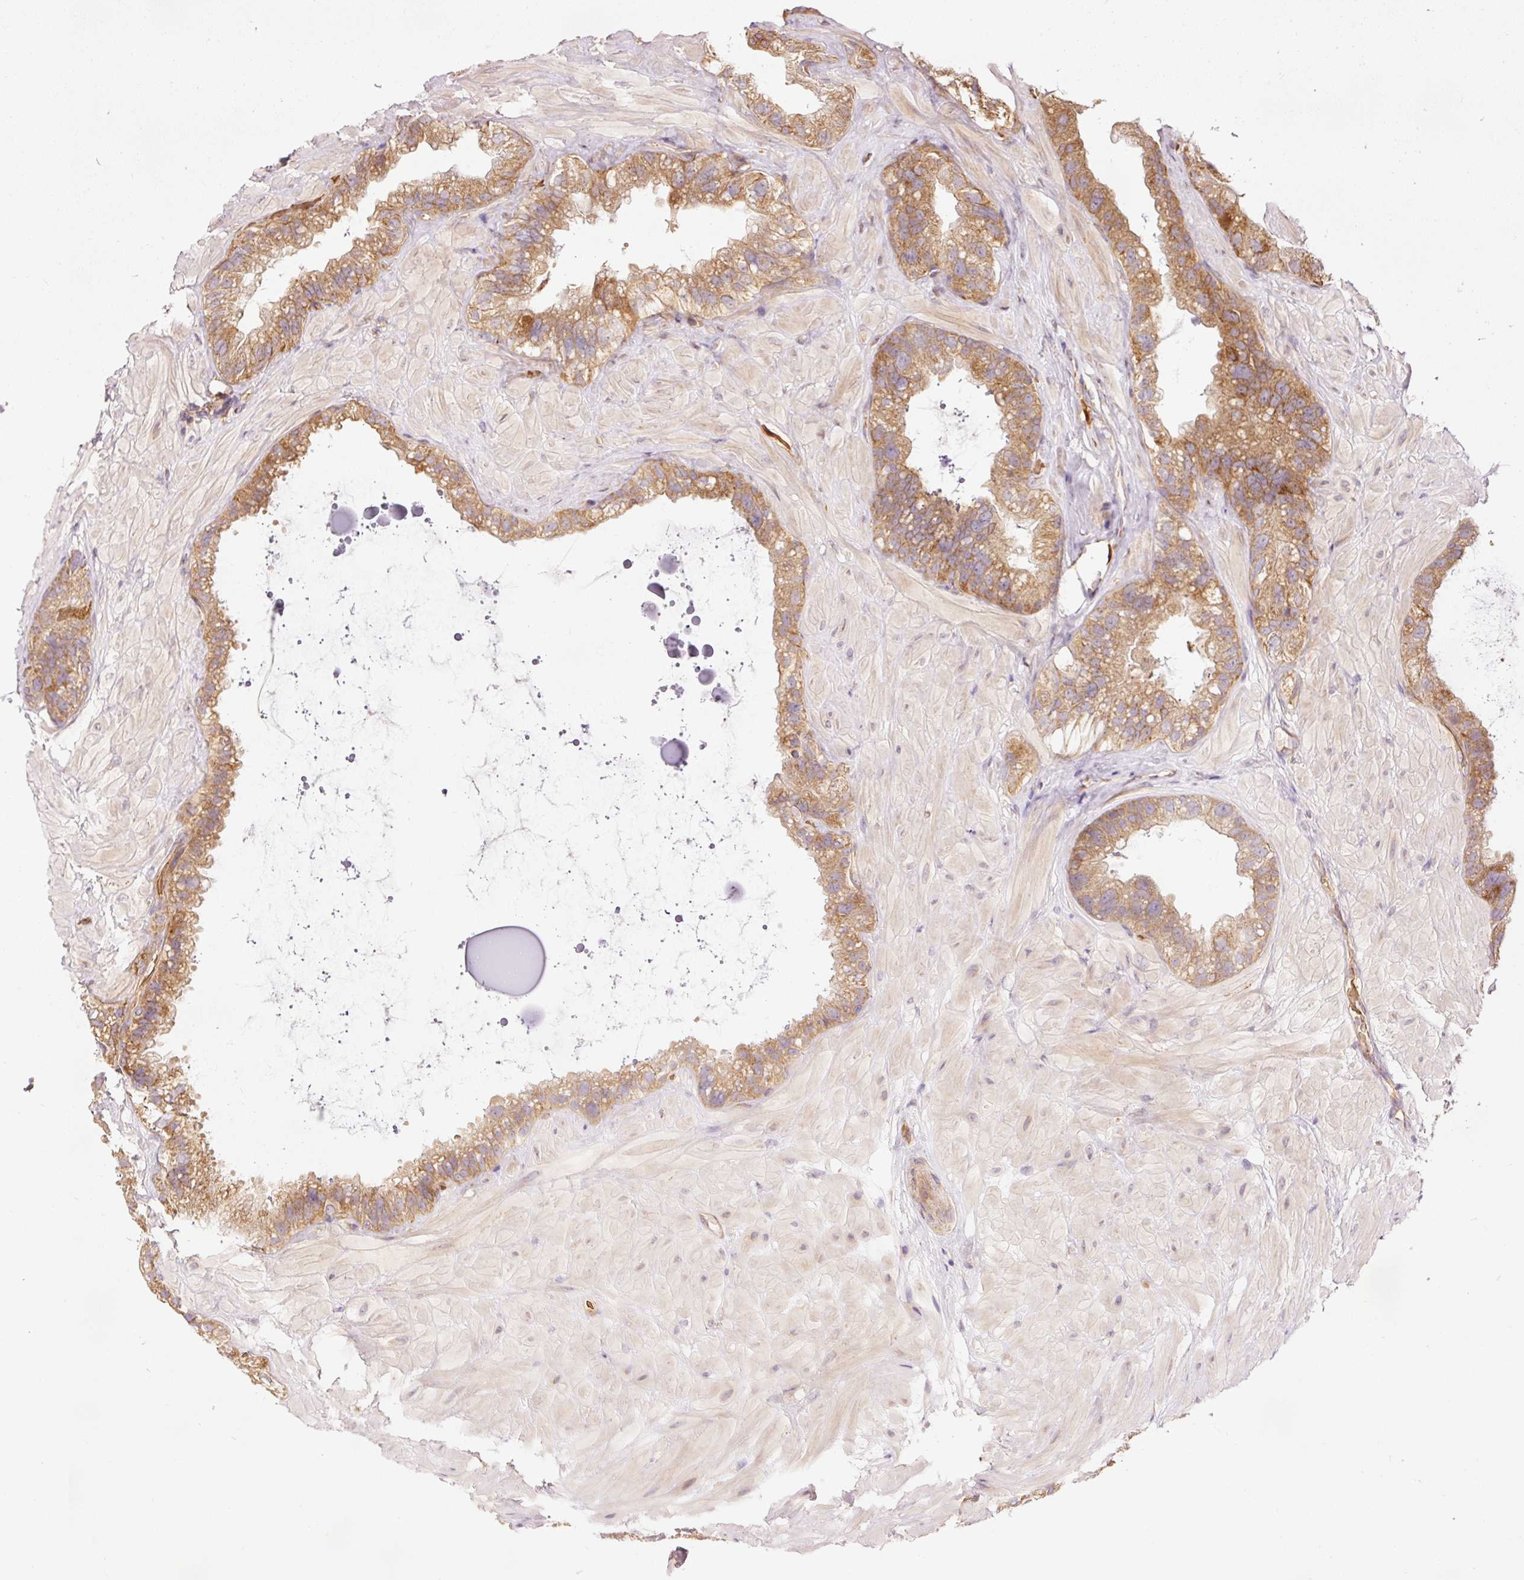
{"staining": {"intensity": "moderate", "quantity": ">75%", "location": "cytoplasmic/membranous"}, "tissue": "seminal vesicle", "cell_type": "Glandular cells", "image_type": "normal", "snomed": [{"axis": "morphology", "description": "Normal tissue, NOS"}, {"axis": "topography", "description": "Seminal veicle"}, {"axis": "topography", "description": "Peripheral nerve tissue"}], "caption": "Immunohistochemistry (IHC) of normal seminal vesicle exhibits medium levels of moderate cytoplasmic/membranous expression in about >75% of glandular cells. The protein is shown in brown color, while the nuclei are stained blue.", "gene": "ADCY4", "patient": {"sex": "male", "age": 76}}